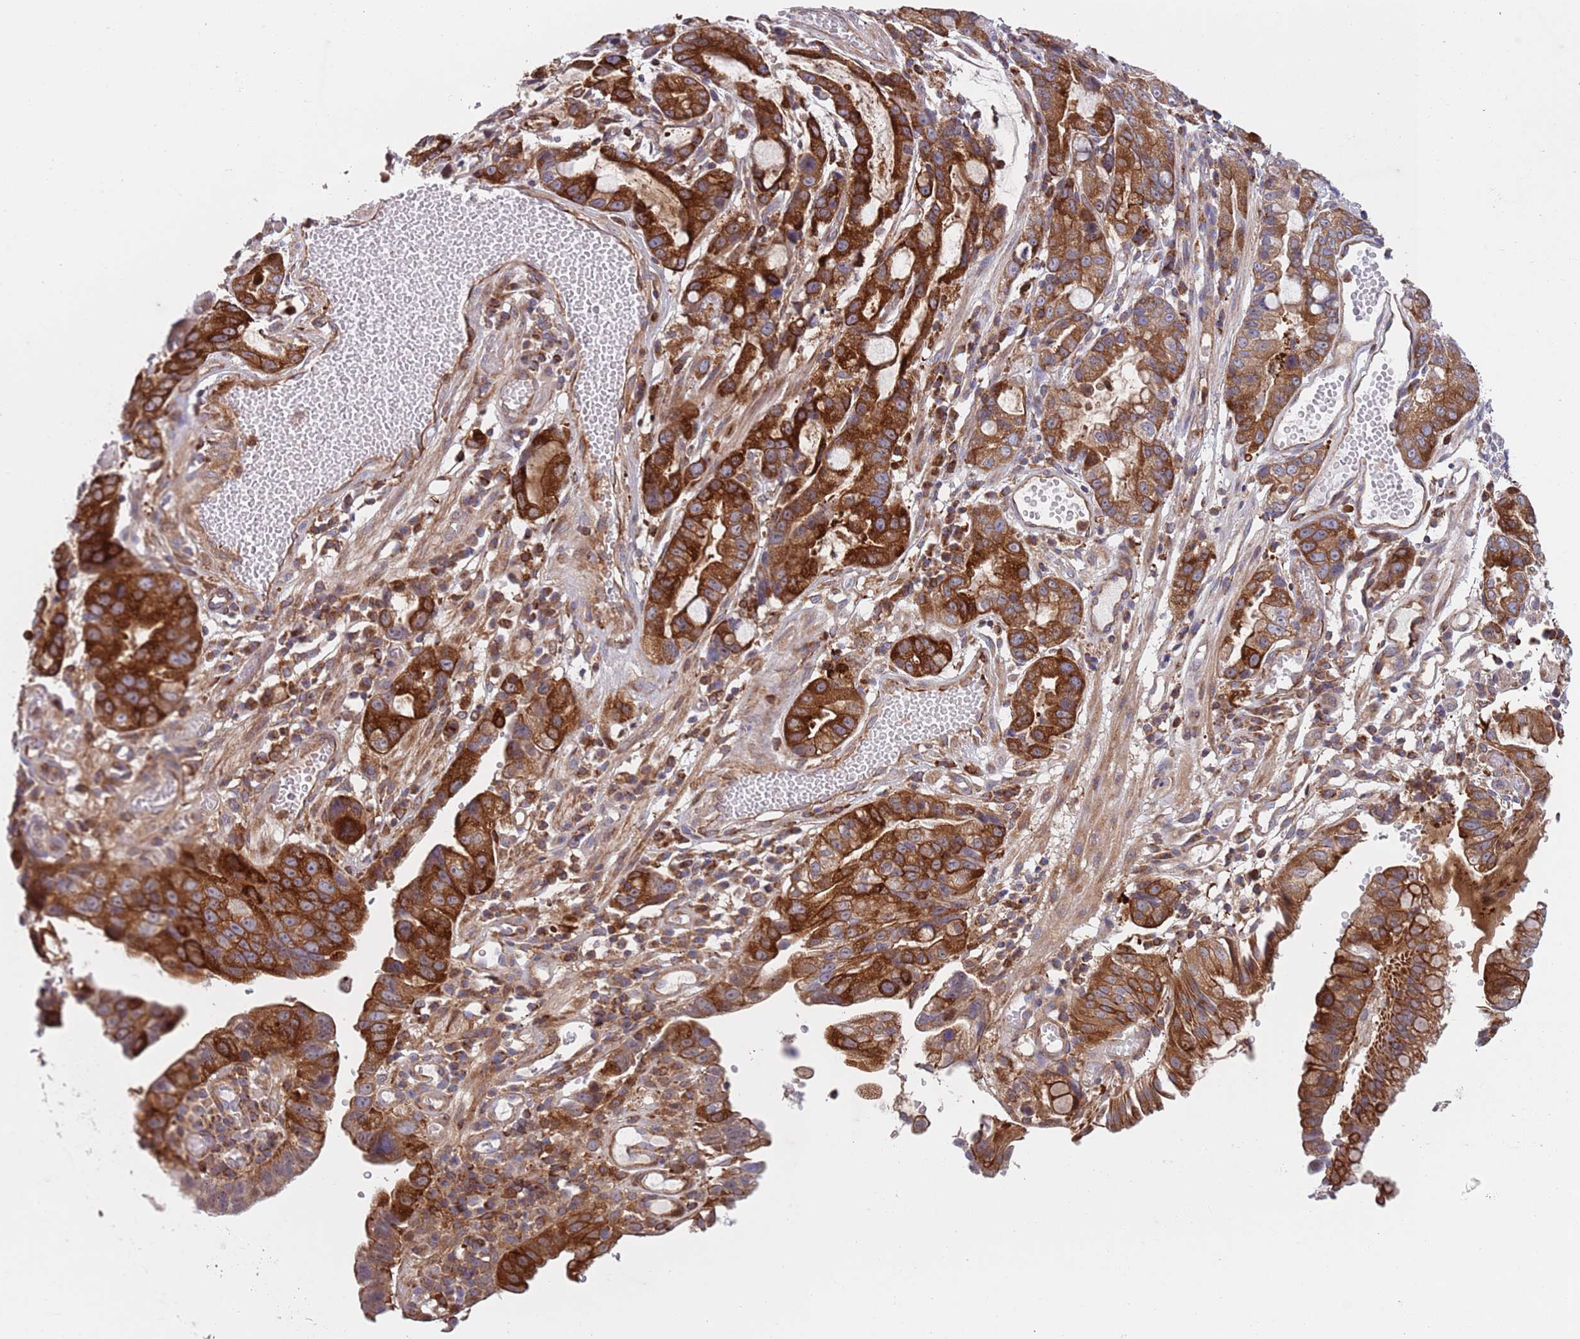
{"staining": {"intensity": "strong", "quantity": ">75%", "location": "cytoplasmic/membranous"}, "tissue": "stomach cancer", "cell_type": "Tumor cells", "image_type": "cancer", "snomed": [{"axis": "morphology", "description": "Adenocarcinoma, NOS"}, {"axis": "topography", "description": "Stomach"}], "caption": "Human stomach cancer stained with a protein marker shows strong staining in tumor cells.", "gene": "ZMYM5", "patient": {"sex": "male", "age": 55}}